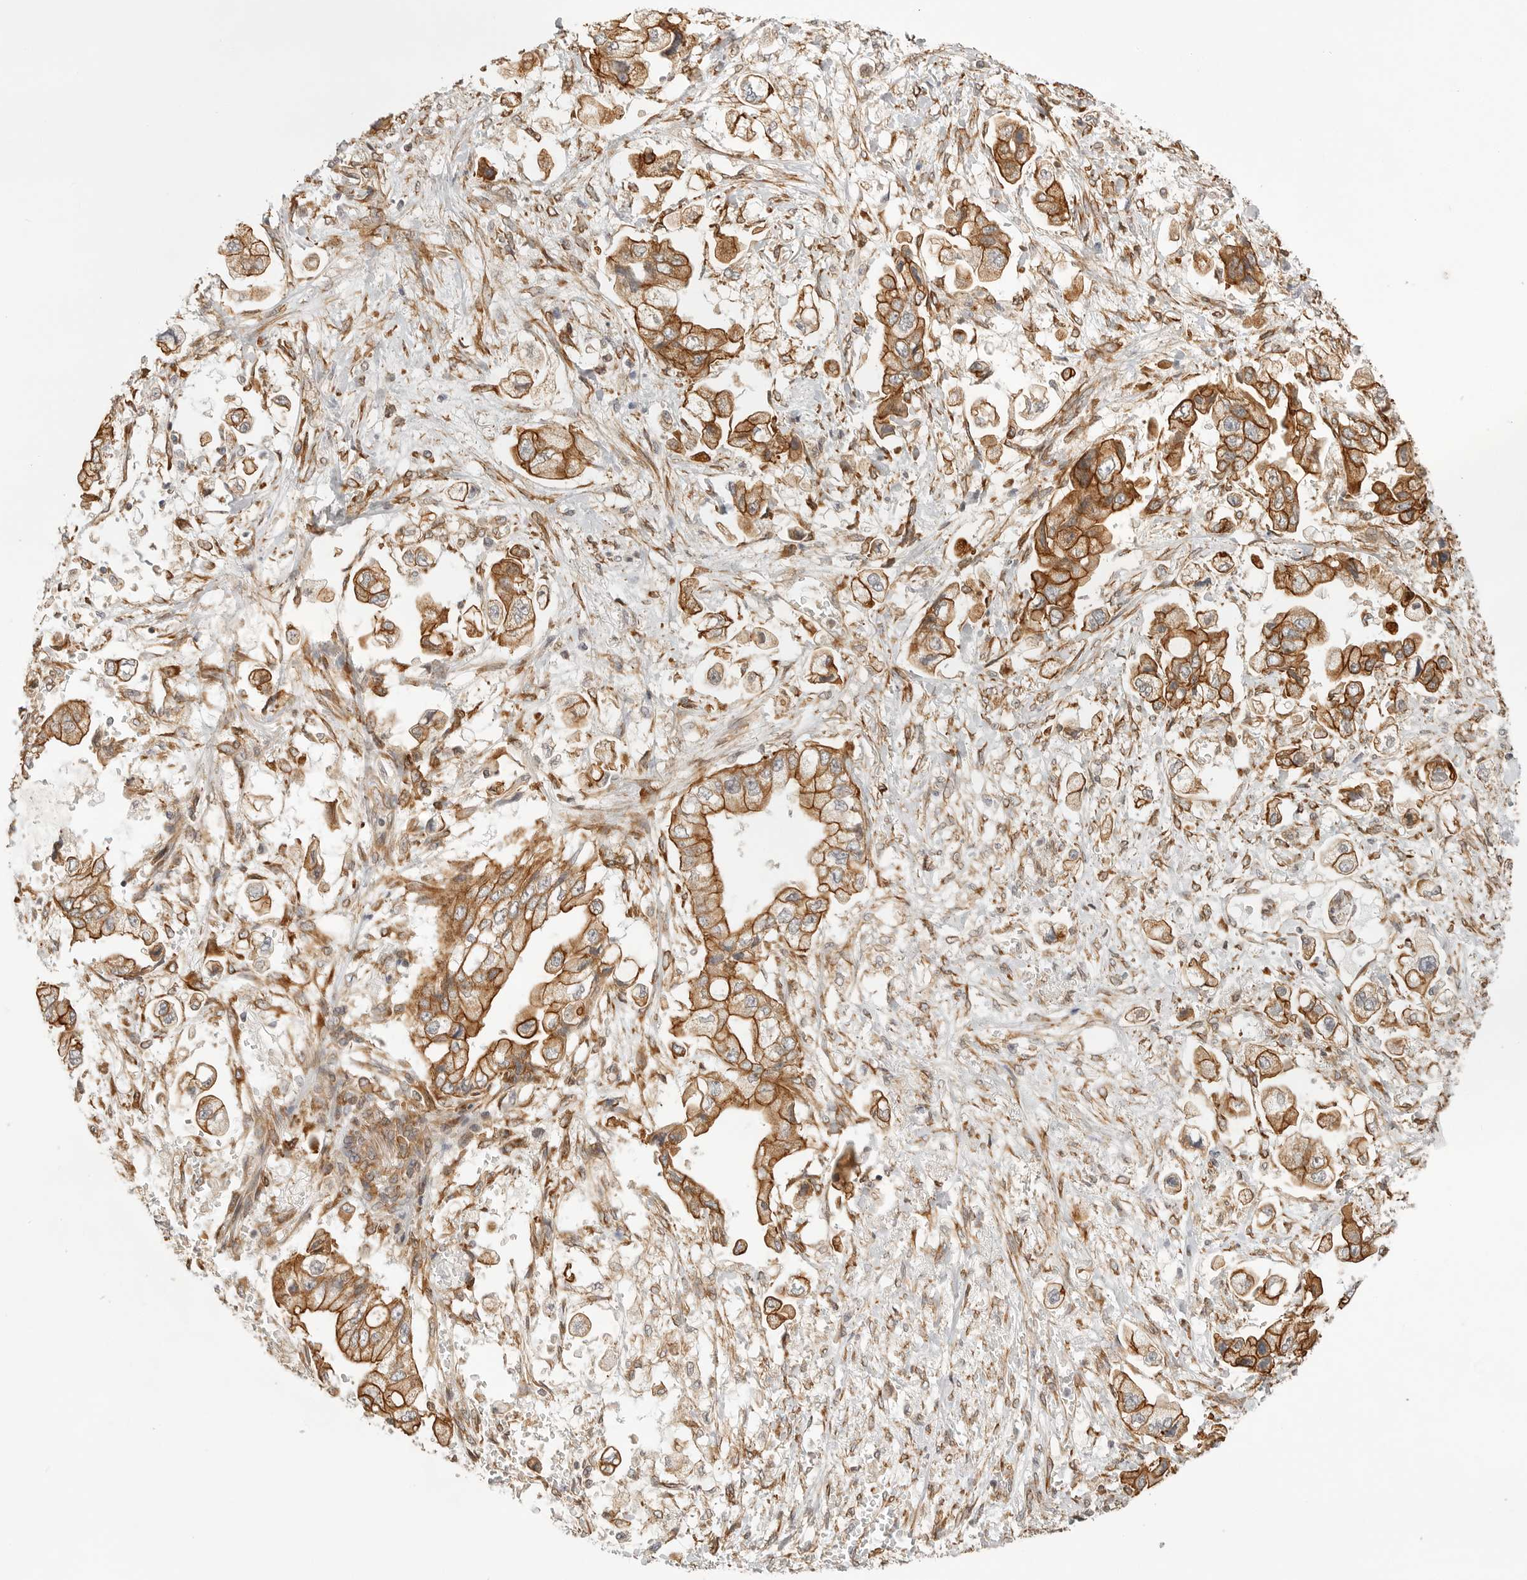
{"staining": {"intensity": "strong", "quantity": ">75%", "location": "cytoplasmic/membranous"}, "tissue": "stomach cancer", "cell_type": "Tumor cells", "image_type": "cancer", "snomed": [{"axis": "morphology", "description": "Adenocarcinoma, NOS"}, {"axis": "topography", "description": "Stomach"}], "caption": "Immunohistochemical staining of human stomach adenocarcinoma shows high levels of strong cytoplasmic/membranous expression in about >75% of tumor cells. The staining was performed using DAB (3,3'-diaminobenzidine) to visualize the protein expression in brown, while the nuclei were stained in blue with hematoxylin (Magnification: 20x).", "gene": "ATOH7", "patient": {"sex": "male", "age": 62}}